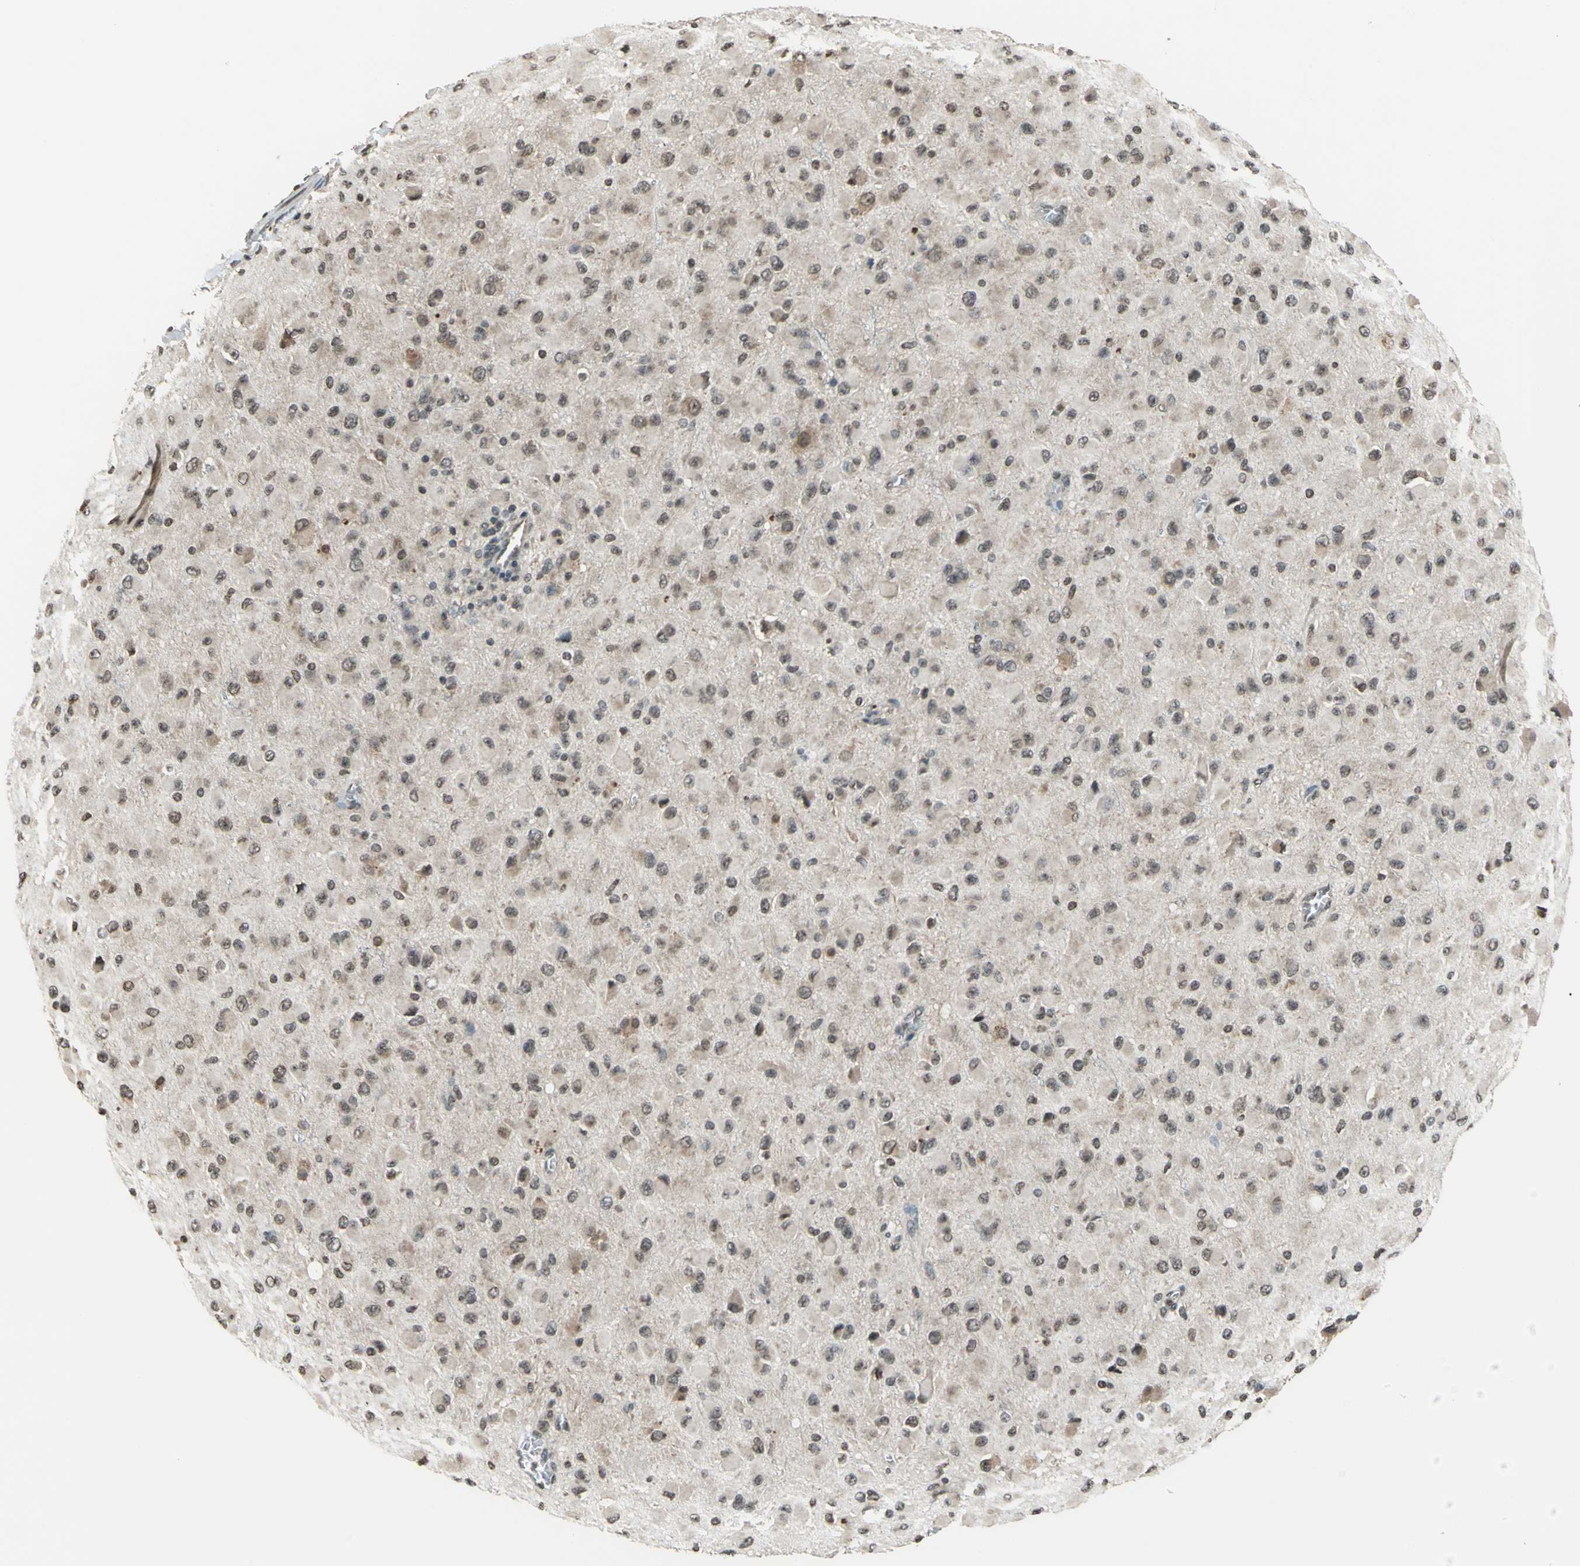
{"staining": {"intensity": "moderate", "quantity": ">75%", "location": "cytoplasmic/membranous,nuclear"}, "tissue": "glioma", "cell_type": "Tumor cells", "image_type": "cancer", "snomed": [{"axis": "morphology", "description": "Glioma, malignant, Low grade"}, {"axis": "topography", "description": "Brain"}], "caption": "Protein staining demonstrates moderate cytoplasmic/membranous and nuclear staining in about >75% of tumor cells in malignant glioma (low-grade).", "gene": "TRAK1", "patient": {"sex": "male", "age": 42}}